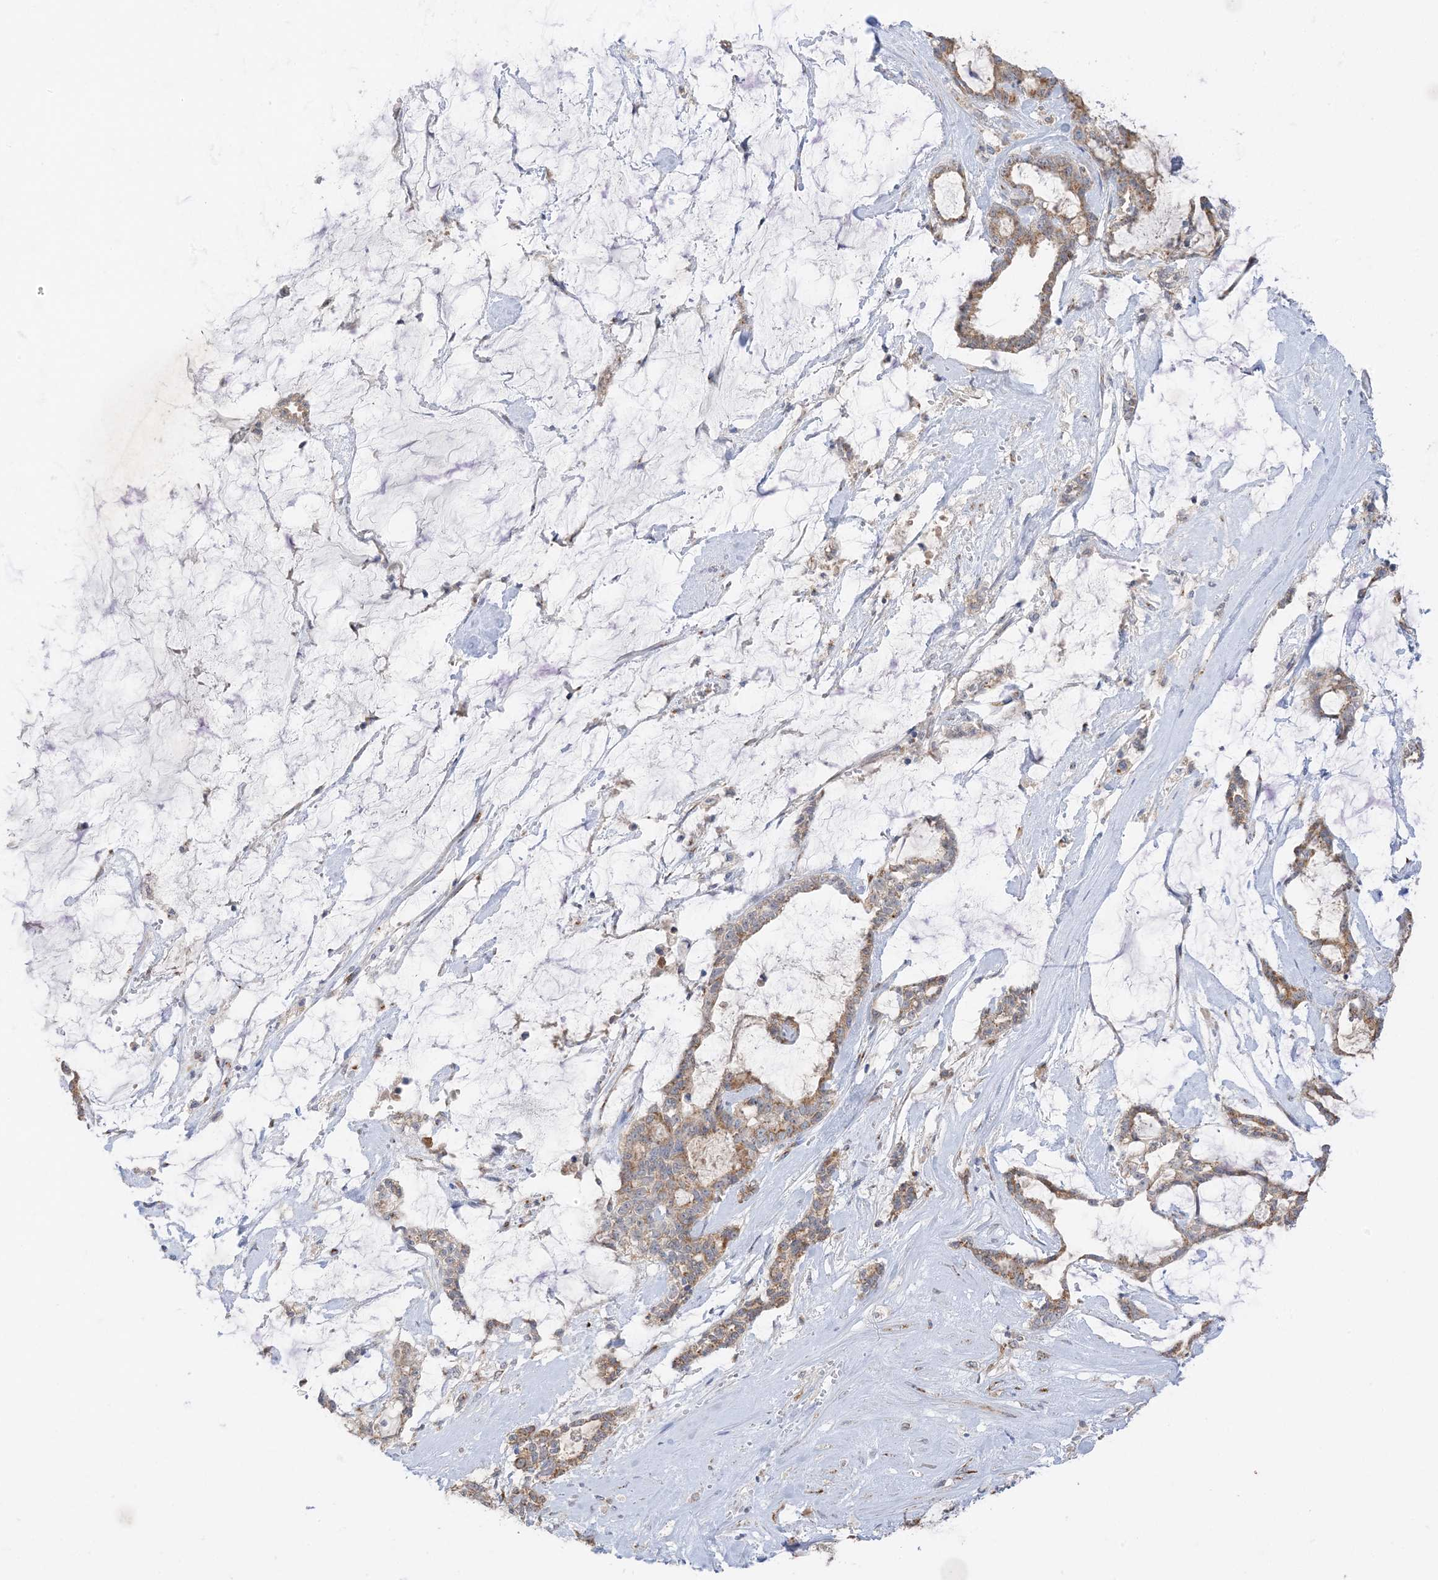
{"staining": {"intensity": "moderate", "quantity": ">75%", "location": "cytoplasmic/membranous"}, "tissue": "pancreatic cancer", "cell_type": "Tumor cells", "image_type": "cancer", "snomed": [{"axis": "morphology", "description": "Adenocarcinoma, NOS"}, {"axis": "topography", "description": "Pancreas"}], "caption": "Pancreatic cancer (adenocarcinoma) tissue exhibits moderate cytoplasmic/membranous expression in approximately >75% of tumor cells", "gene": "SLC25A12", "patient": {"sex": "female", "age": 73}}